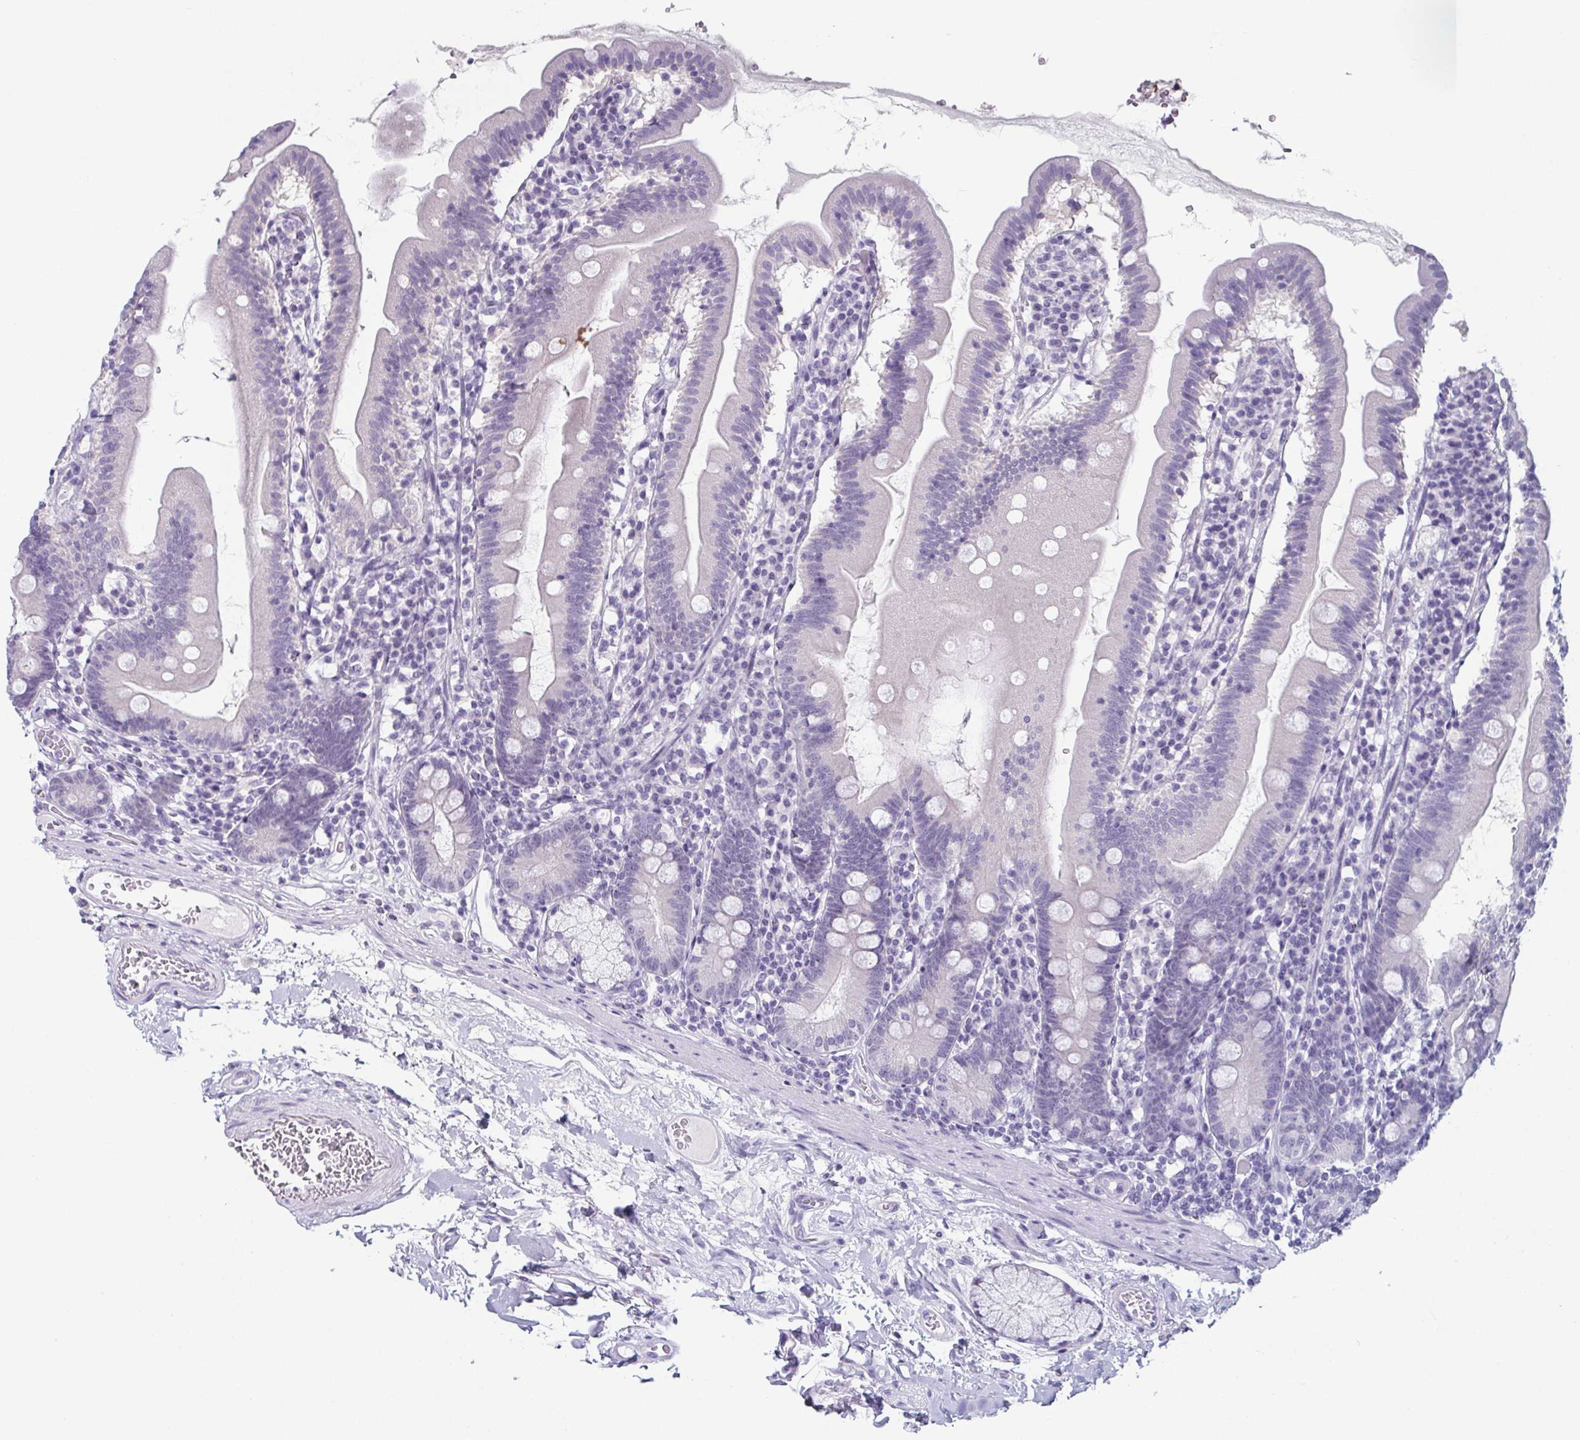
{"staining": {"intensity": "negative", "quantity": "none", "location": "none"}, "tissue": "duodenum", "cell_type": "Glandular cells", "image_type": "normal", "snomed": [{"axis": "morphology", "description": "Normal tissue, NOS"}, {"axis": "topography", "description": "Duodenum"}], "caption": "IHC image of unremarkable duodenum stained for a protein (brown), which displays no positivity in glandular cells.", "gene": "ENKUR", "patient": {"sex": "female", "age": 67}}